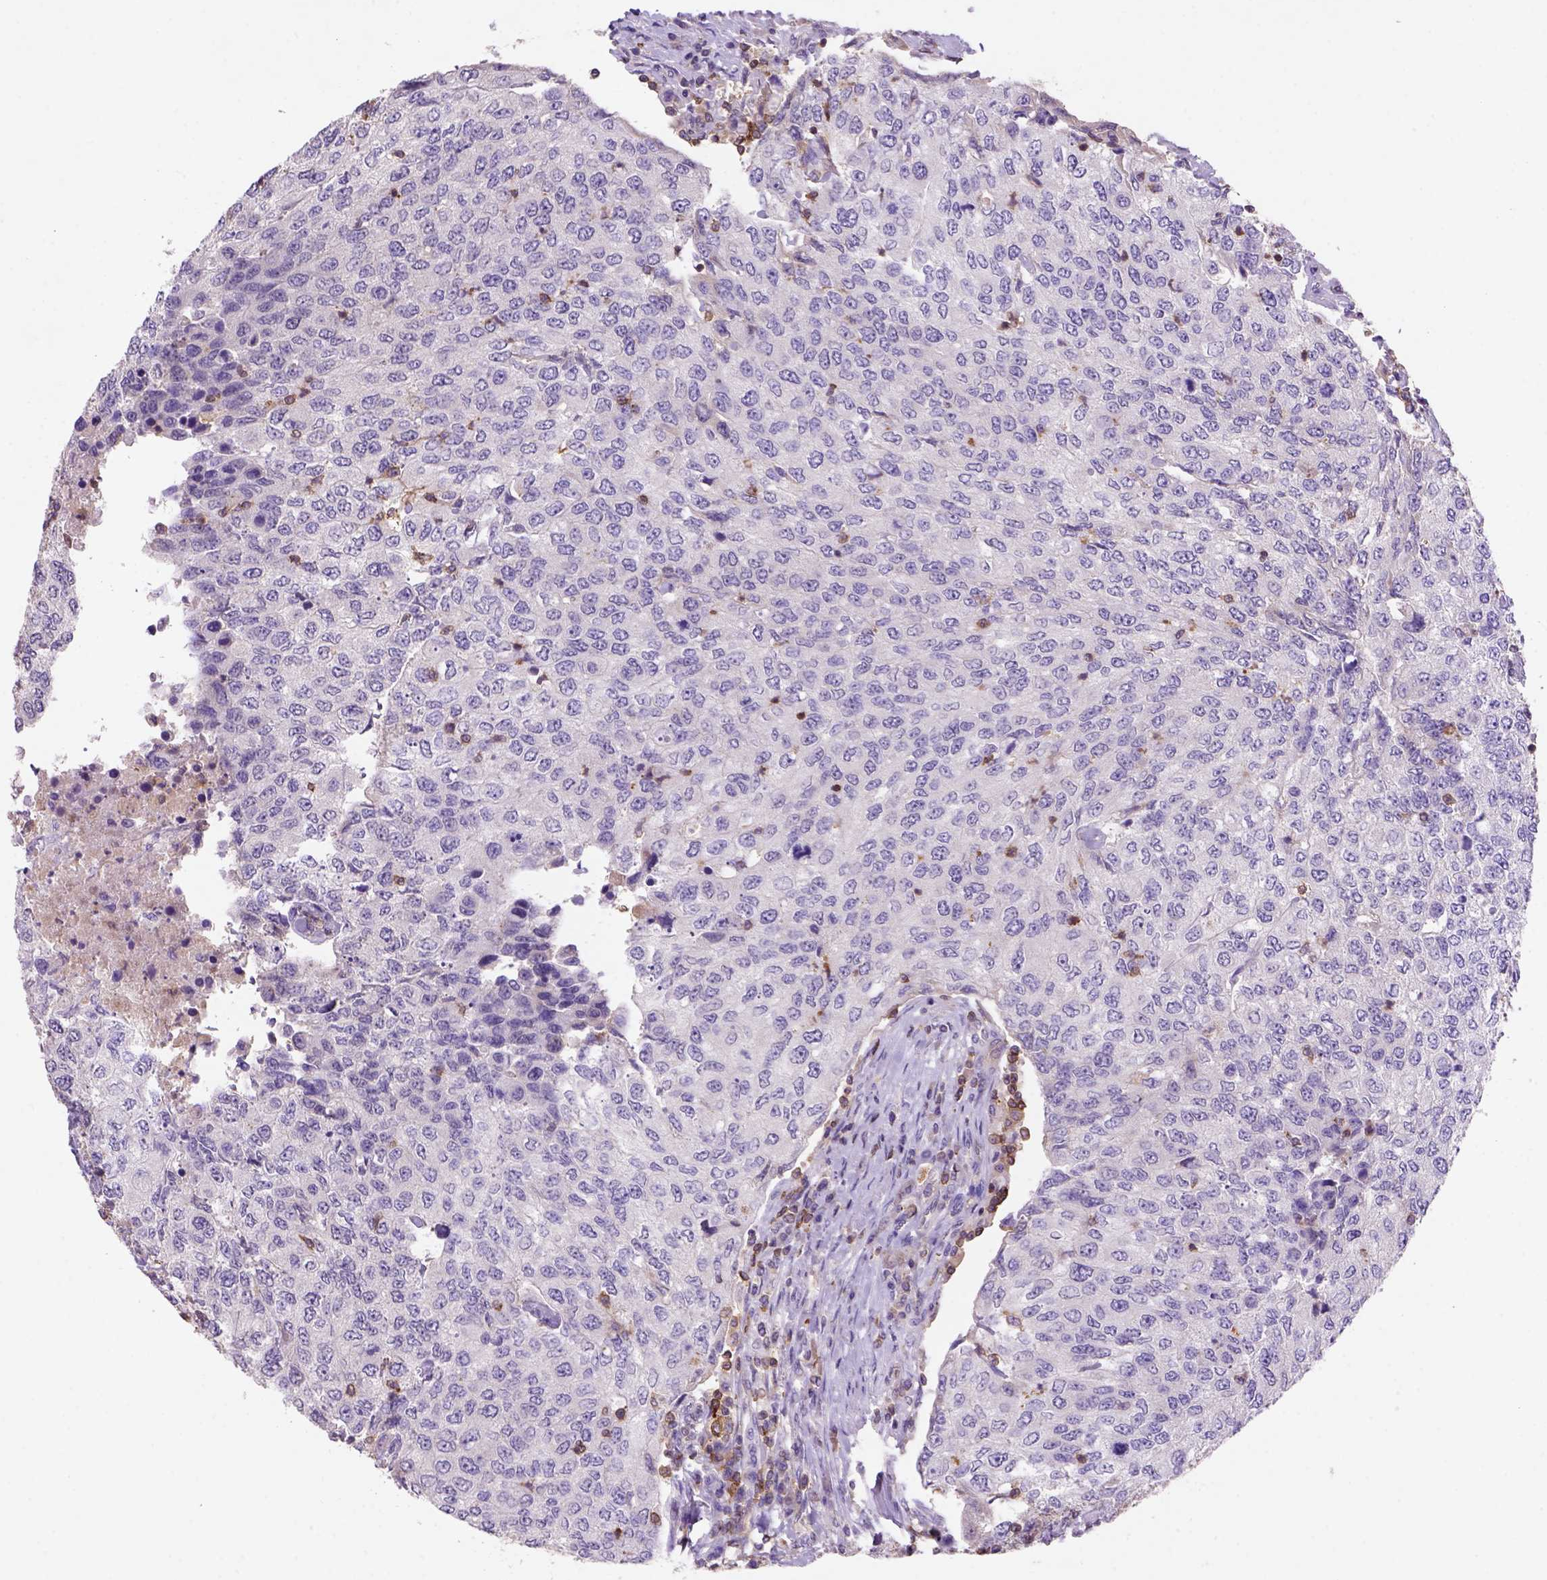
{"staining": {"intensity": "negative", "quantity": "none", "location": "none"}, "tissue": "urothelial cancer", "cell_type": "Tumor cells", "image_type": "cancer", "snomed": [{"axis": "morphology", "description": "Urothelial carcinoma, High grade"}, {"axis": "topography", "description": "Urinary bladder"}], "caption": "The micrograph exhibits no staining of tumor cells in urothelial cancer.", "gene": "INPP5D", "patient": {"sex": "female", "age": 78}}